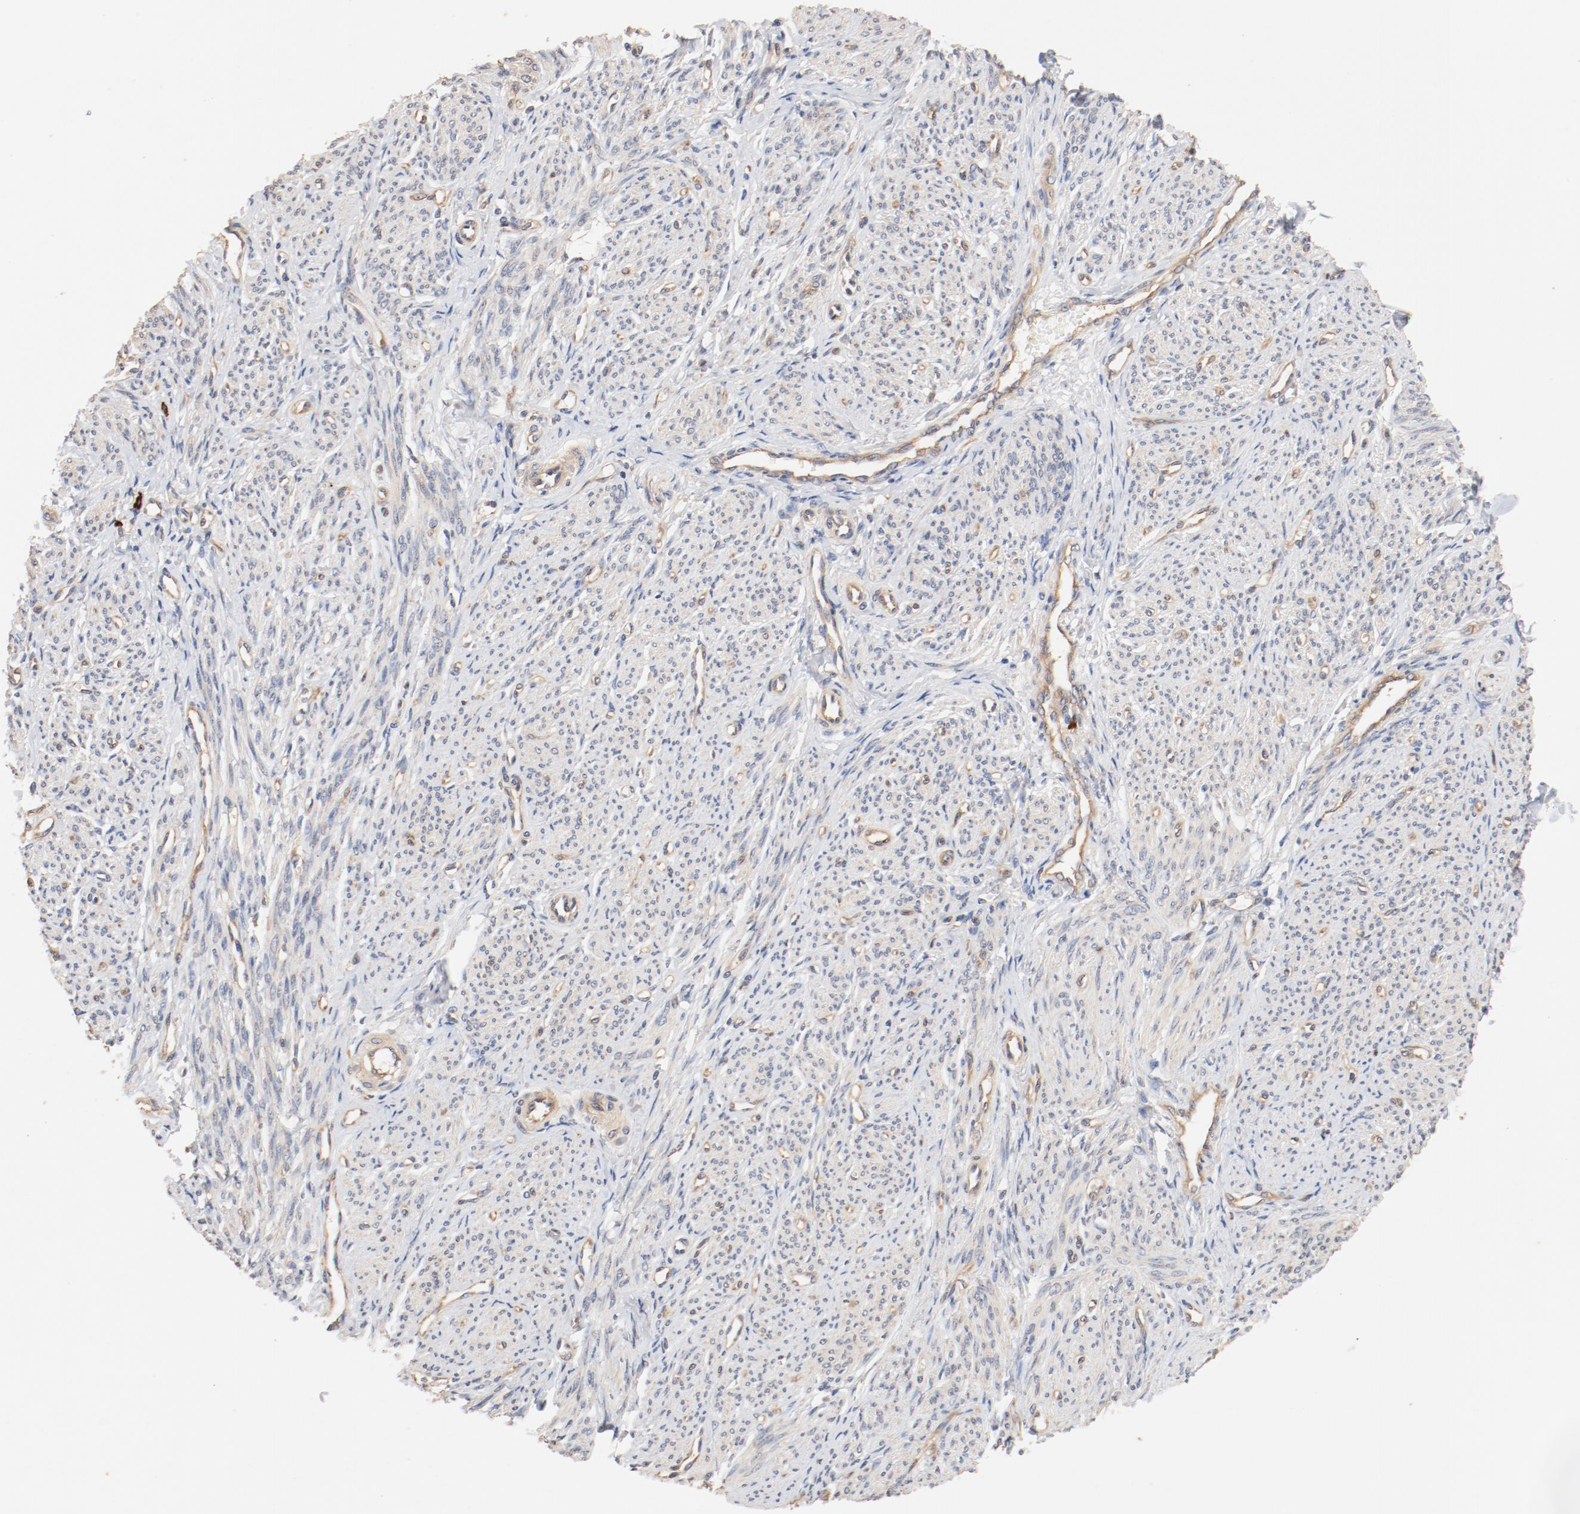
{"staining": {"intensity": "weak", "quantity": "<25%", "location": "cytoplasmic/membranous"}, "tissue": "smooth muscle", "cell_type": "Smooth muscle cells", "image_type": "normal", "snomed": [{"axis": "morphology", "description": "Normal tissue, NOS"}, {"axis": "topography", "description": "Smooth muscle"}], "caption": "This is an immunohistochemistry photomicrograph of normal human smooth muscle. There is no positivity in smooth muscle cells.", "gene": "UBE2J1", "patient": {"sex": "female", "age": 65}}